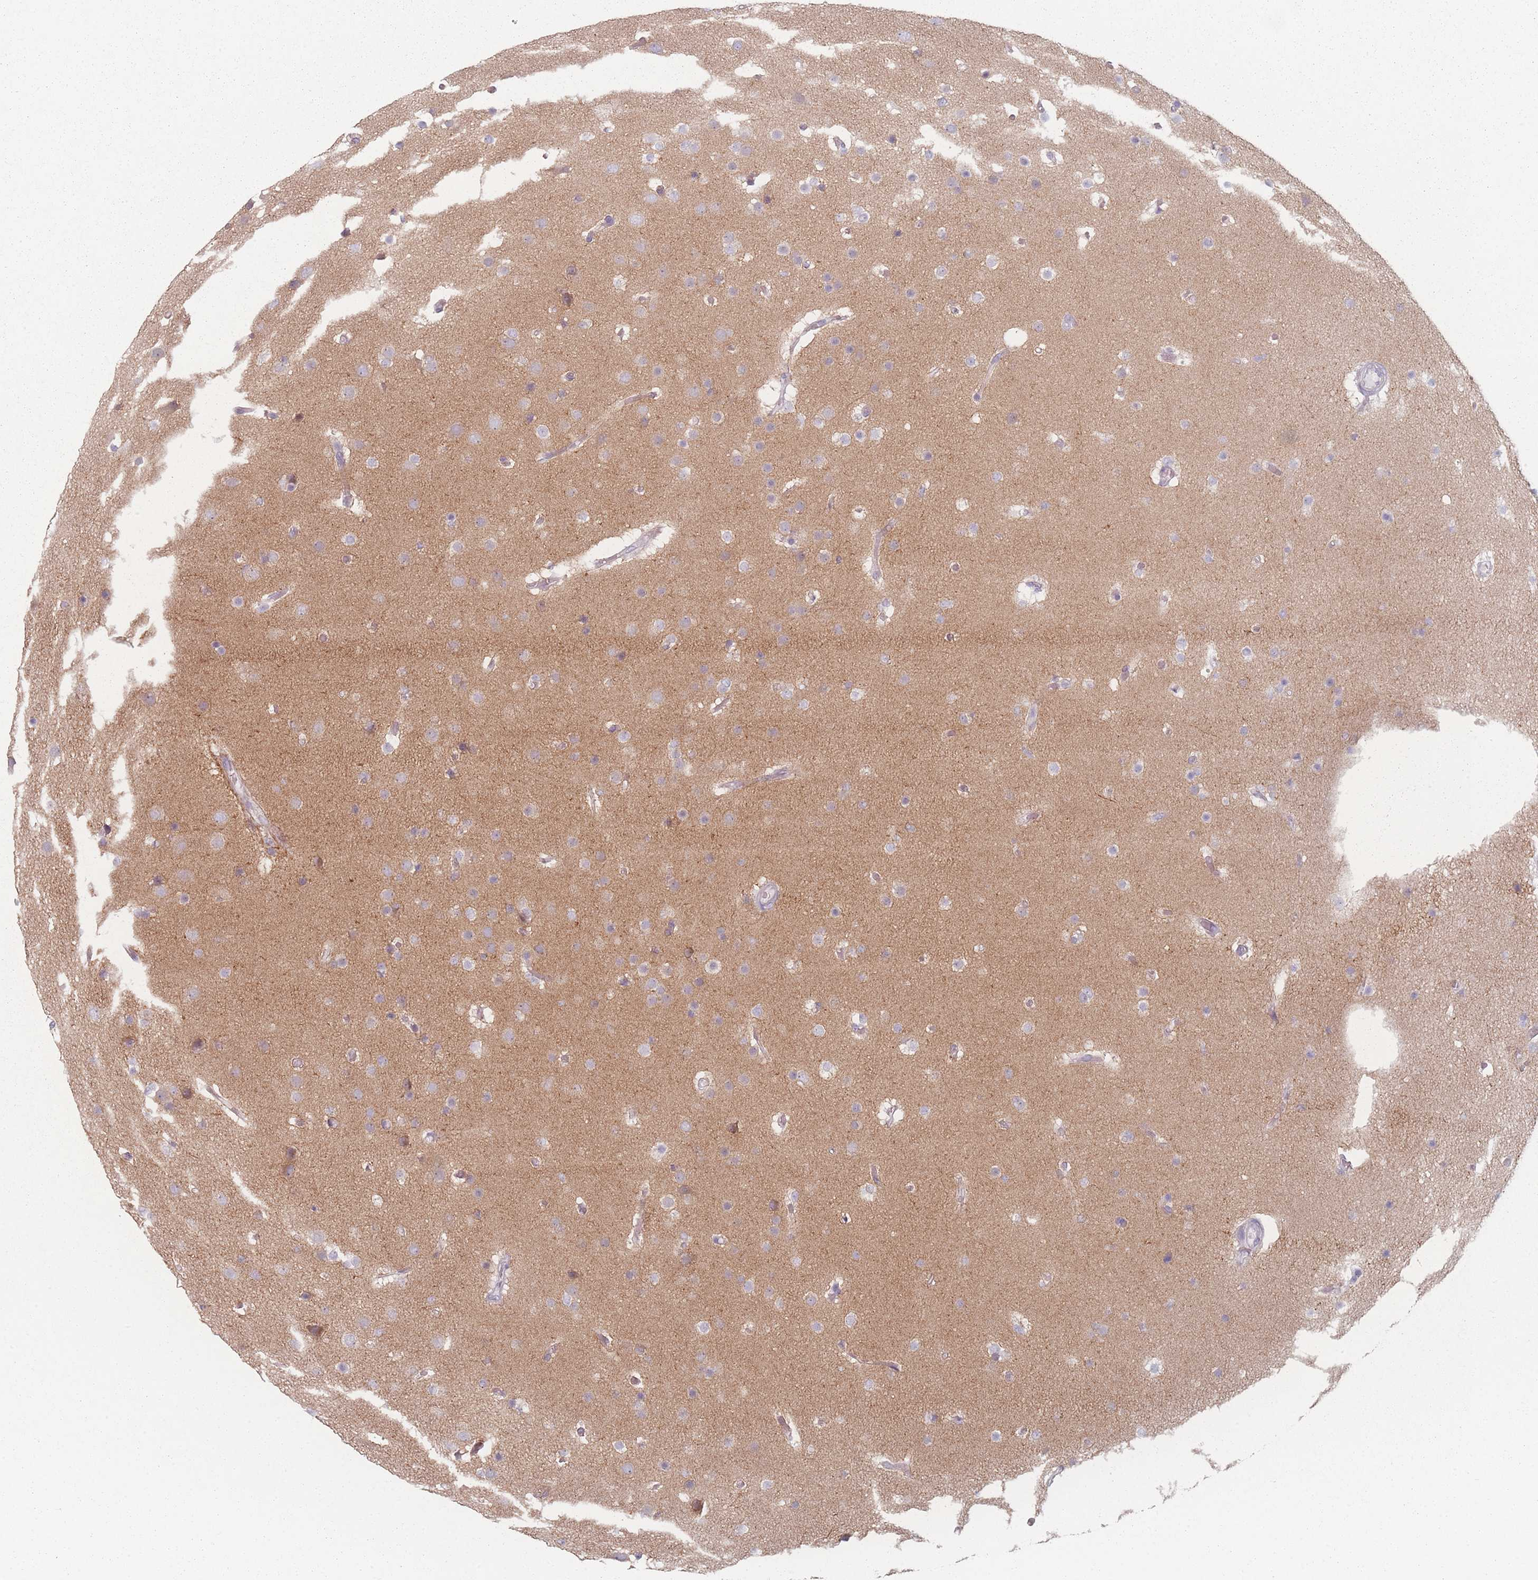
{"staining": {"intensity": "weak", "quantity": "25%-75%", "location": "cytoplasmic/membranous"}, "tissue": "glioma", "cell_type": "Tumor cells", "image_type": "cancer", "snomed": [{"axis": "morphology", "description": "Glioma, malignant, High grade"}, {"axis": "topography", "description": "Cerebral cortex"}], "caption": "Immunohistochemical staining of human malignant glioma (high-grade) displays weak cytoplasmic/membranous protein staining in about 25%-75% of tumor cells. The protein of interest is stained brown, and the nuclei are stained in blue (DAB IHC with brightfield microscopy, high magnification).", "gene": "RNF4", "patient": {"sex": "female", "age": 36}}